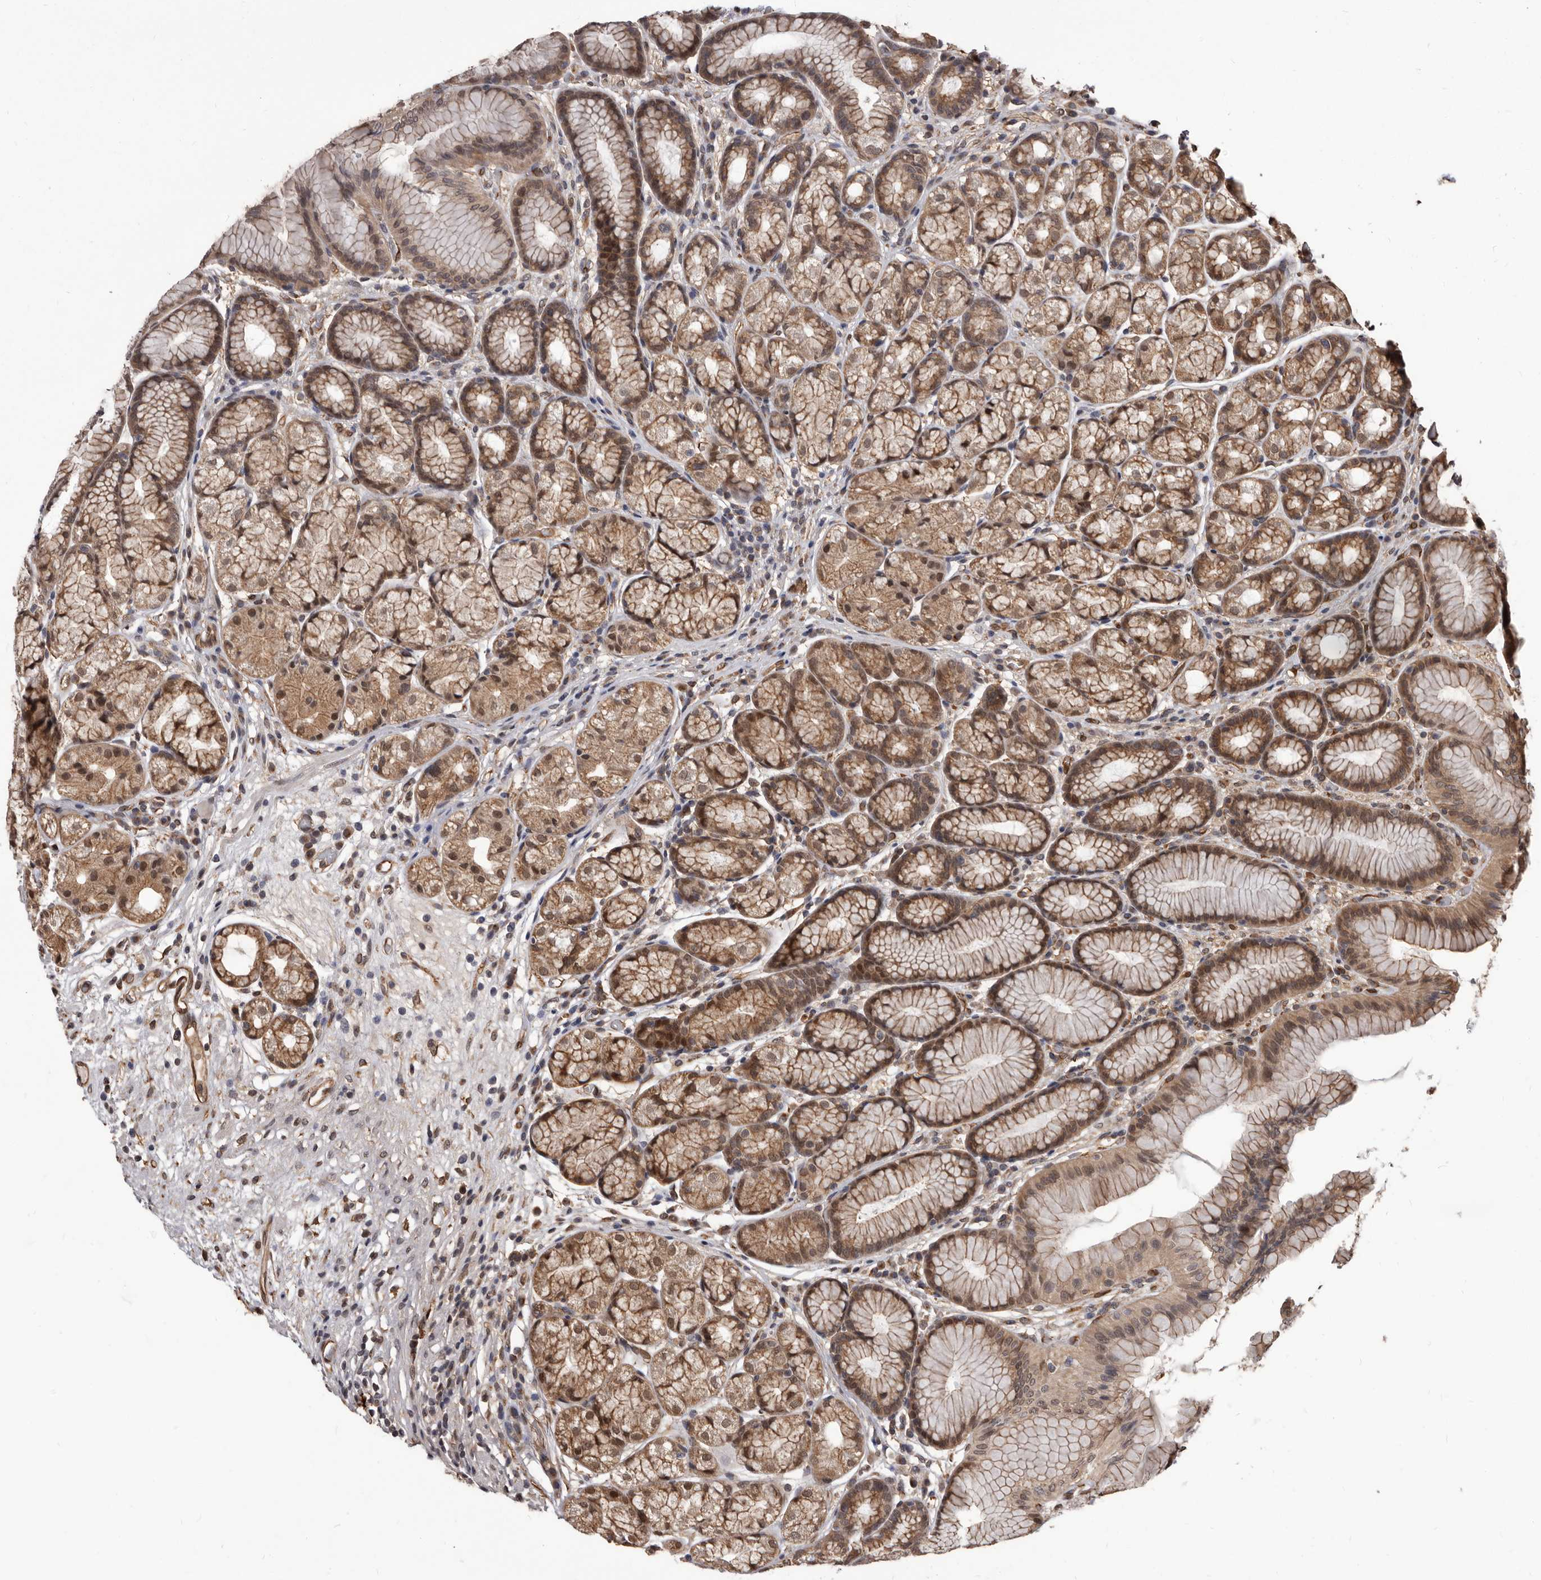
{"staining": {"intensity": "moderate", "quantity": ">75%", "location": "cytoplasmic/membranous,nuclear"}, "tissue": "stomach", "cell_type": "Glandular cells", "image_type": "normal", "snomed": [{"axis": "morphology", "description": "Normal tissue, NOS"}, {"axis": "topography", "description": "Stomach"}], "caption": "Immunohistochemical staining of normal human stomach exhibits medium levels of moderate cytoplasmic/membranous,nuclear expression in approximately >75% of glandular cells. The staining was performed using DAB, with brown indicating positive protein expression. Nuclei are stained blue with hematoxylin.", "gene": "ADAMTS20", "patient": {"sex": "male", "age": 57}}